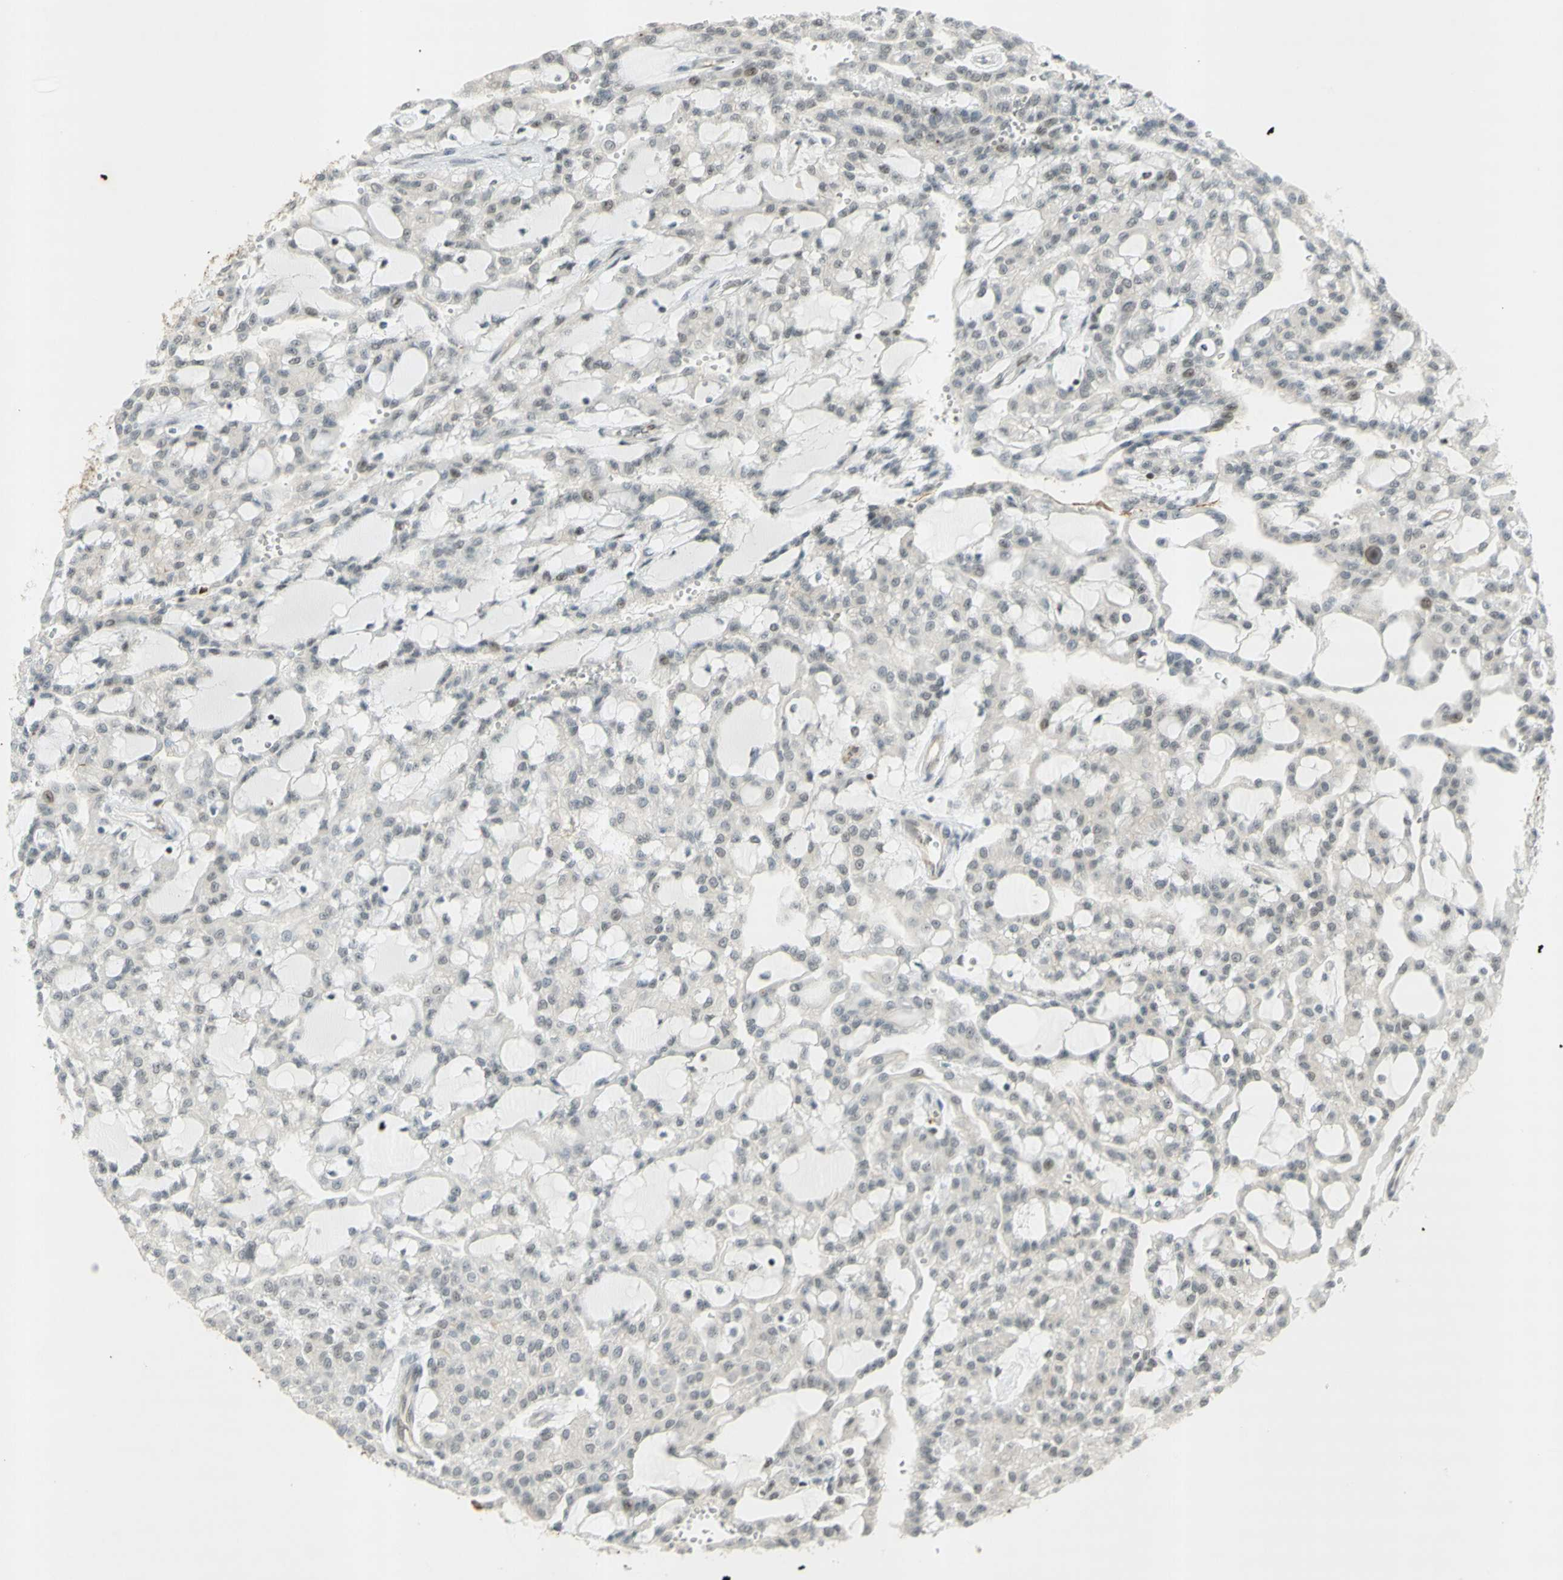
{"staining": {"intensity": "moderate", "quantity": "25%-75%", "location": "nuclear"}, "tissue": "renal cancer", "cell_type": "Tumor cells", "image_type": "cancer", "snomed": [{"axis": "morphology", "description": "Adenocarcinoma, NOS"}, {"axis": "topography", "description": "Kidney"}], "caption": "IHC image of human renal cancer (adenocarcinoma) stained for a protein (brown), which shows medium levels of moderate nuclear expression in about 25%-75% of tumor cells.", "gene": "IRF1", "patient": {"sex": "male", "age": 63}}